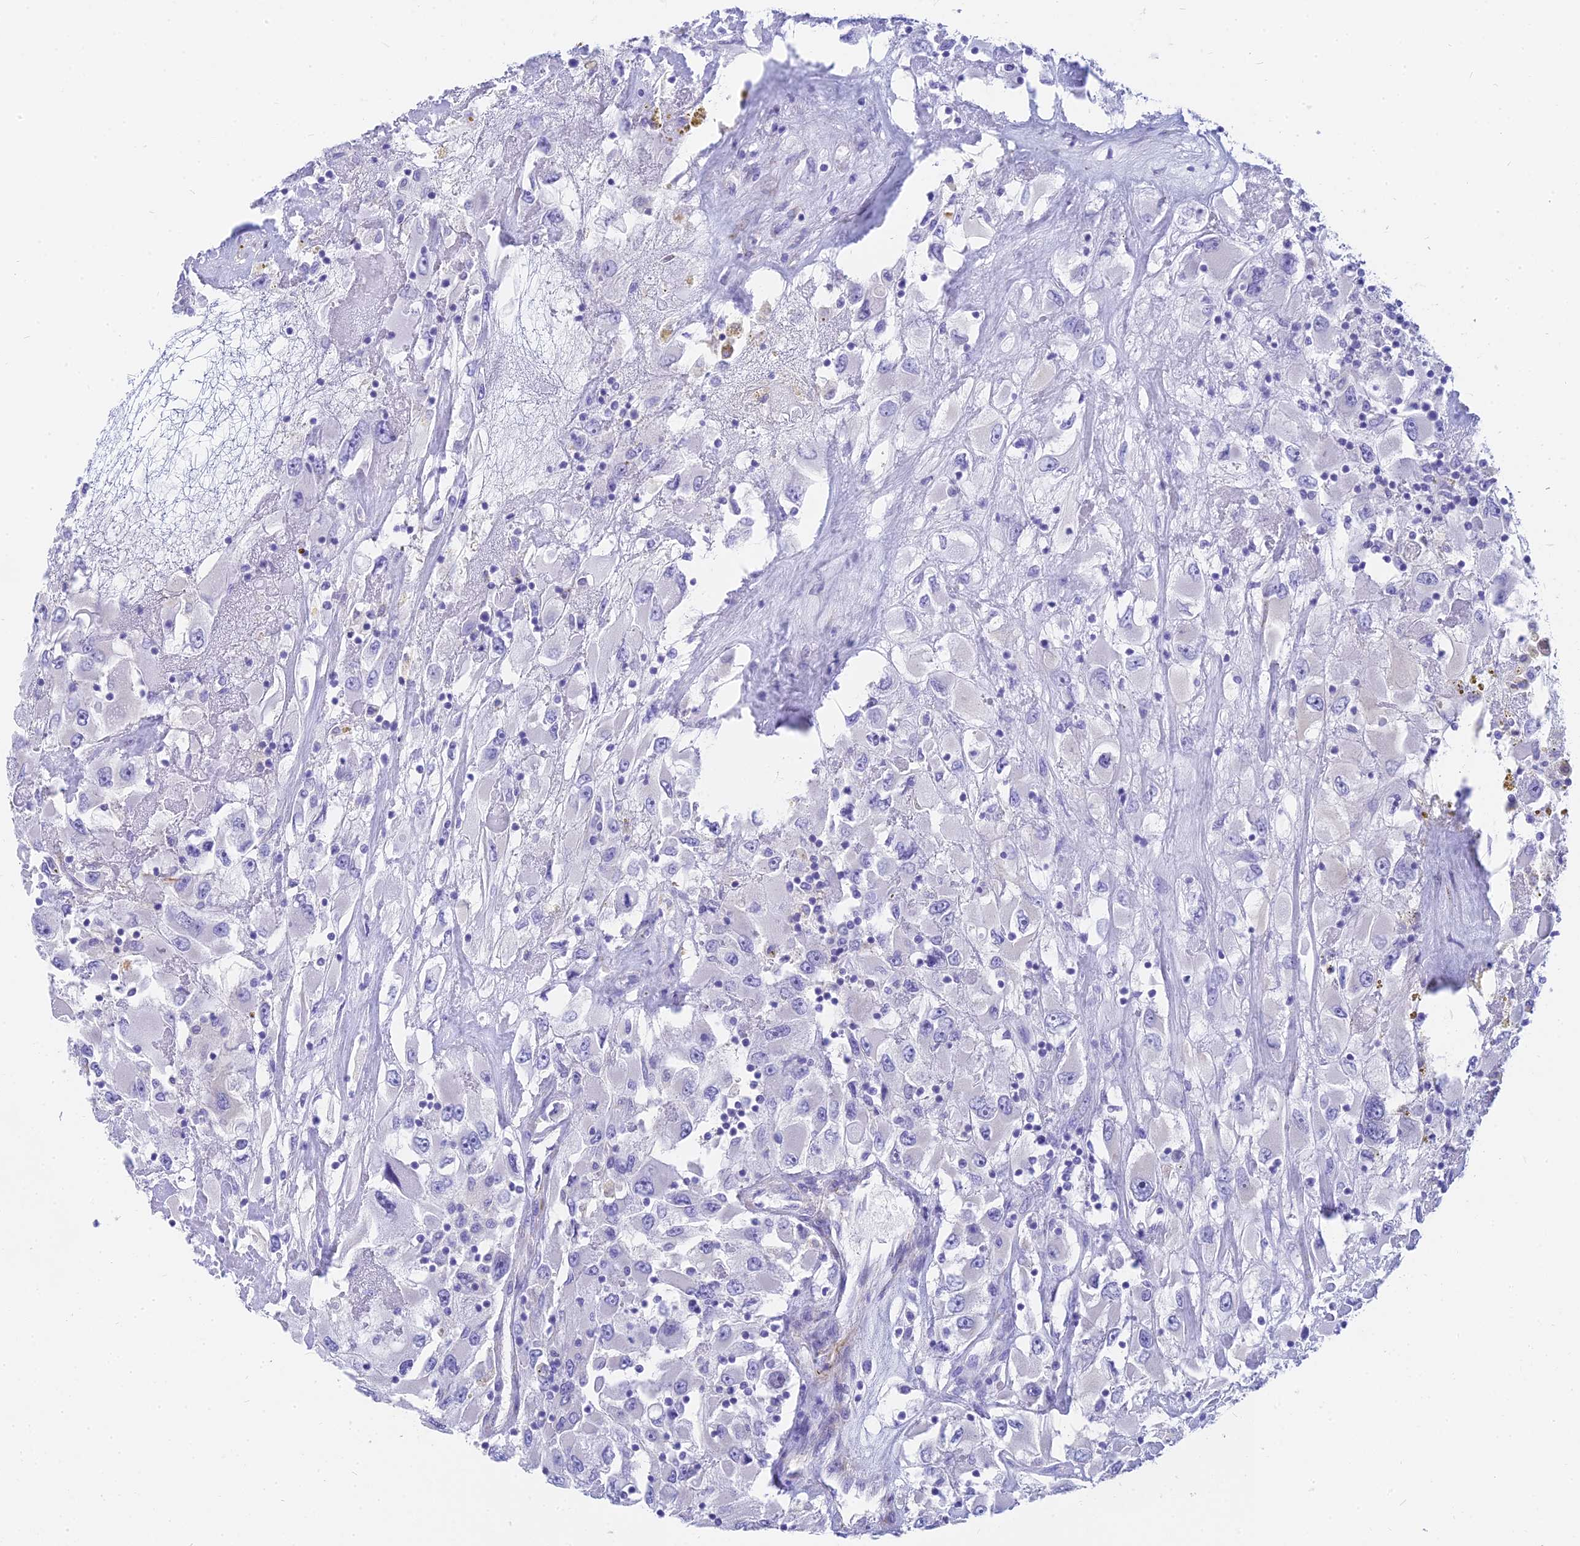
{"staining": {"intensity": "negative", "quantity": "none", "location": "none"}, "tissue": "renal cancer", "cell_type": "Tumor cells", "image_type": "cancer", "snomed": [{"axis": "morphology", "description": "Adenocarcinoma, NOS"}, {"axis": "topography", "description": "Kidney"}], "caption": "DAB immunohistochemical staining of human adenocarcinoma (renal) demonstrates no significant positivity in tumor cells.", "gene": "SLC36A2", "patient": {"sex": "female", "age": 52}}